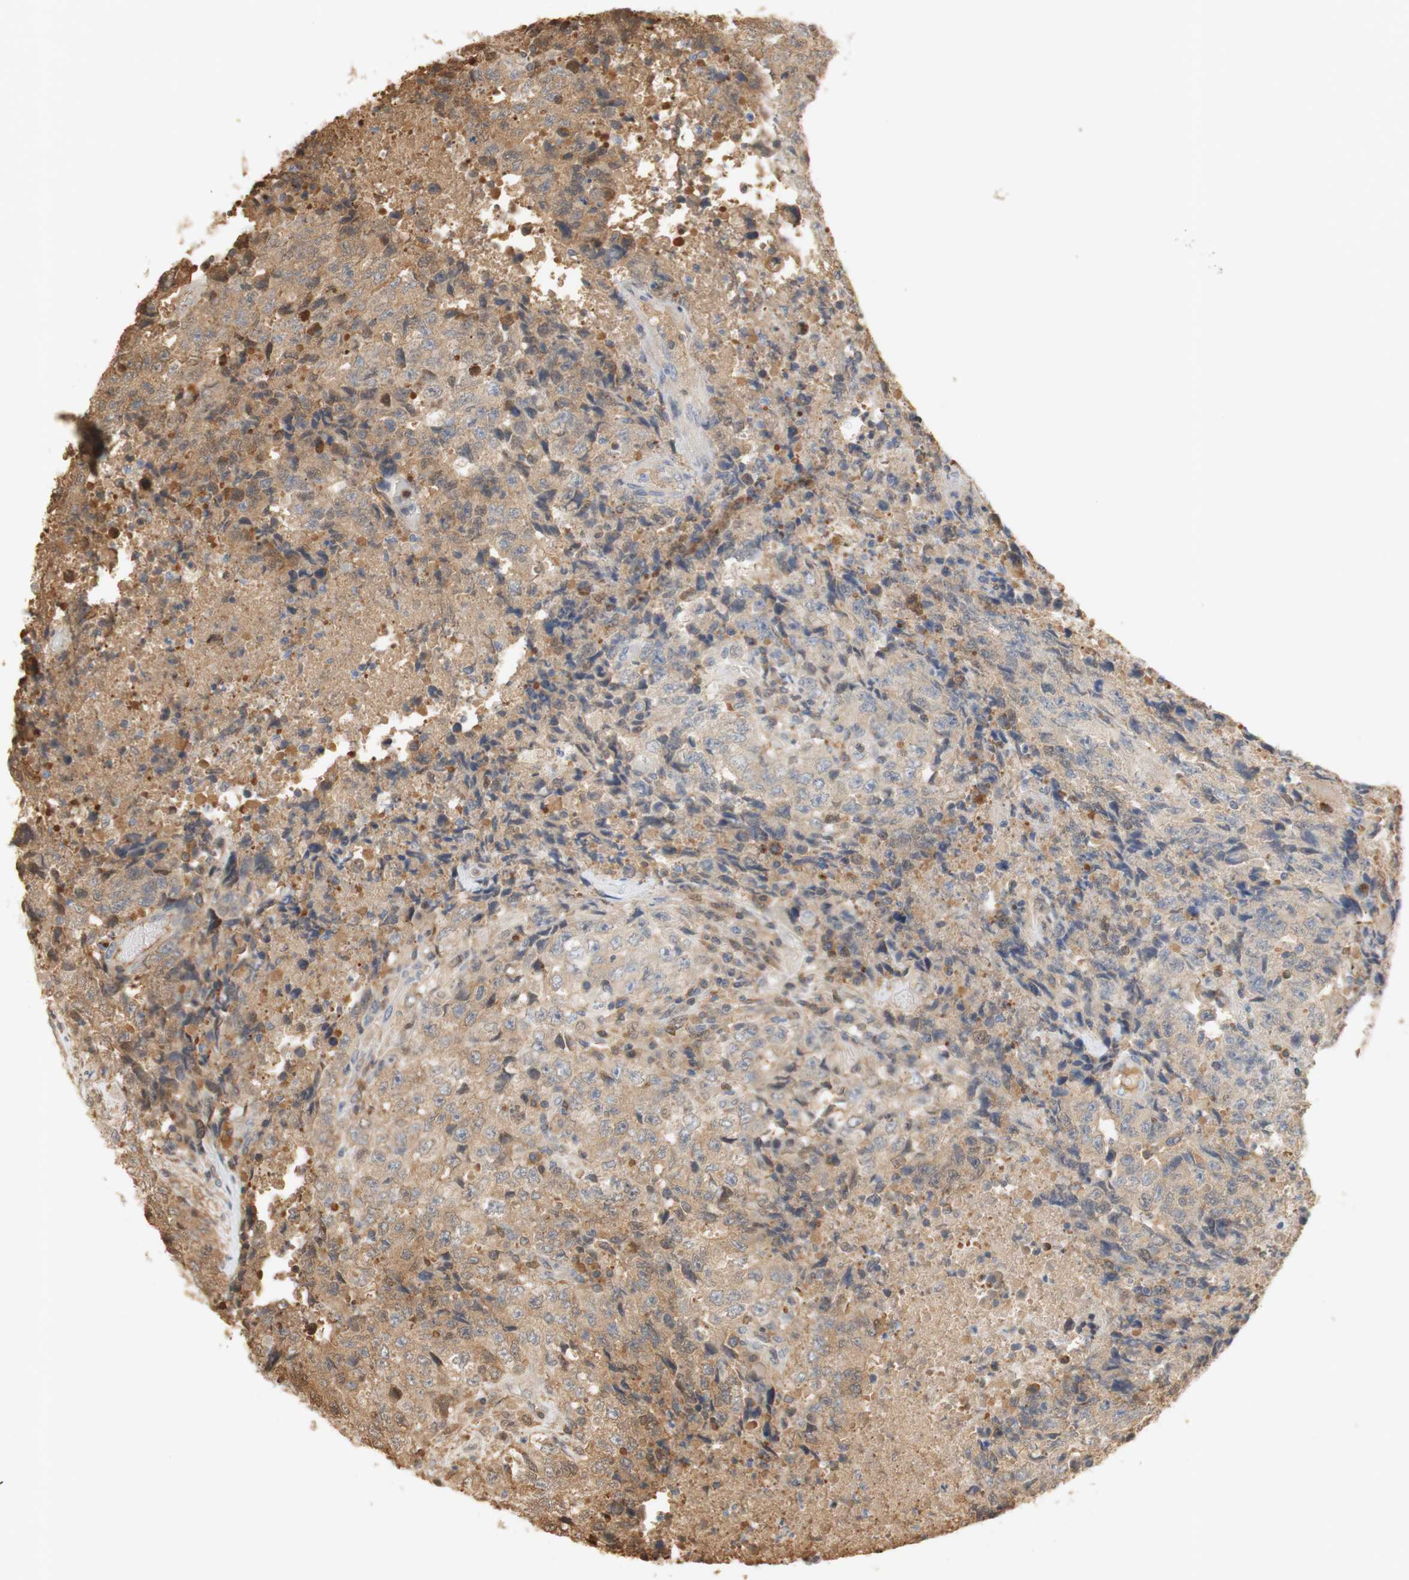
{"staining": {"intensity": "weak", "quantity": ">75%", "location": "cytoplasmic/membranous"}, "tissue": "testis cancer", "cell_type": "Tumor cells", "image_type": "cancer", "snomed": [{"axis": "morphology", "description": "Necrosis, NOS"}, {"axis": "morphology", "description": "Carcinoma, Embryonal, NOS"}, {"axis": "topography", "description": "Testis"}], "caption": "Immunohistochemical staining of testis cancer displays weak cytoplasmic/membranous protein positivity in about >75% of tumor cells.", "gene": "NAP1L4", "patient": {"sex": "male", "age": 19}}